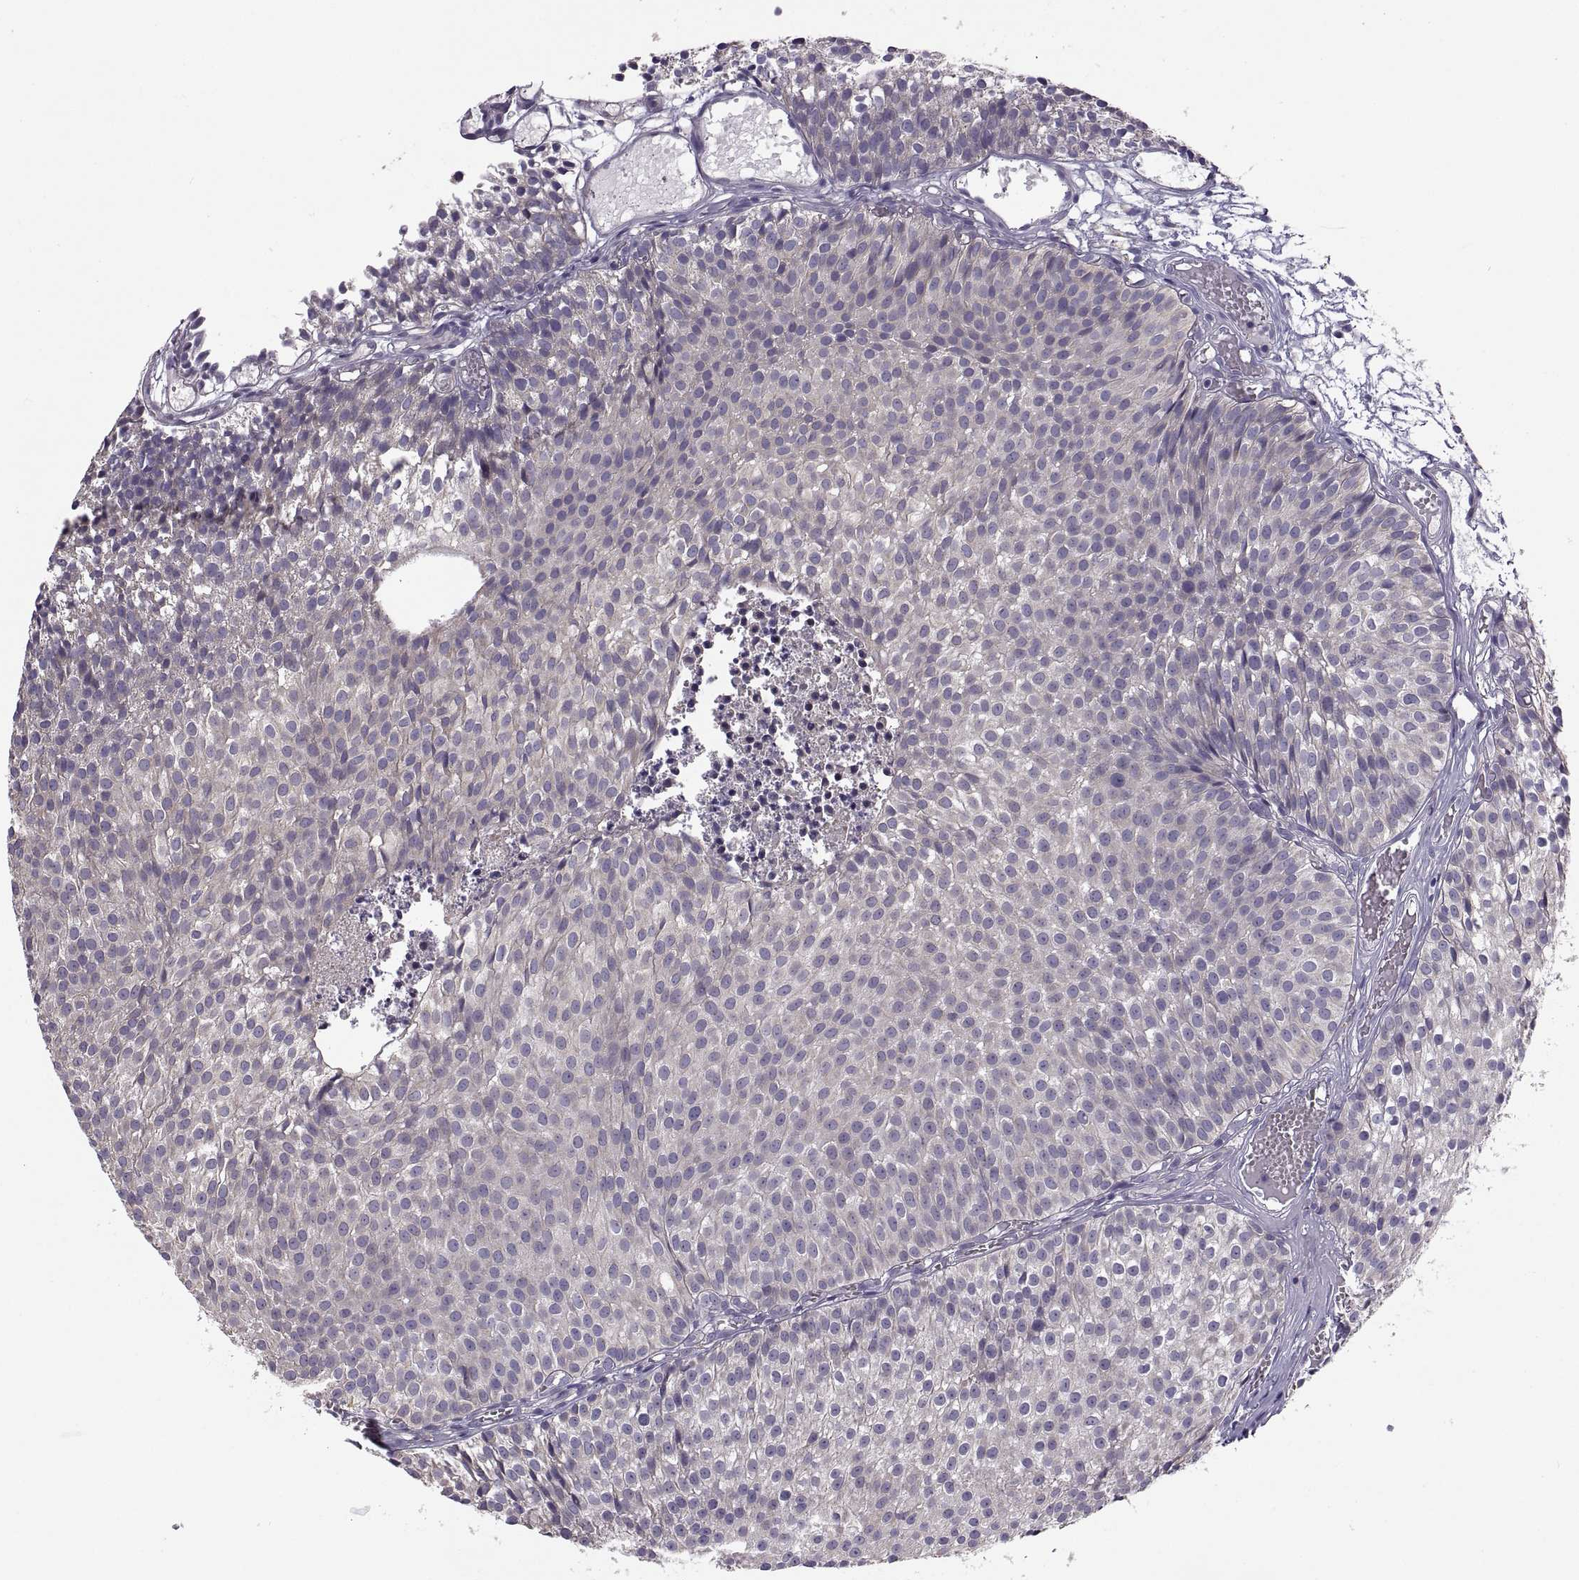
{"staining": {"intensity": "negative", "quantity": "none", "location": "none"}, "tissue": "urothelial cancer", "cell_type": "Tumor cells", "image_type": "cancer", "snomed": [{"axis": "morphology", "description": "Urothelial carcinoma, Low grade"}, {"axis": "topography", "description": "Urinary bladder"}], "caption": "DAB (3,3'-diaminobenzidine) immunohistochemical staining of human urothelial cancer shows no significant positivity in tumor cells.", "gene": "ACSBG2", "patient": {"sex": "male", "age": 63}}